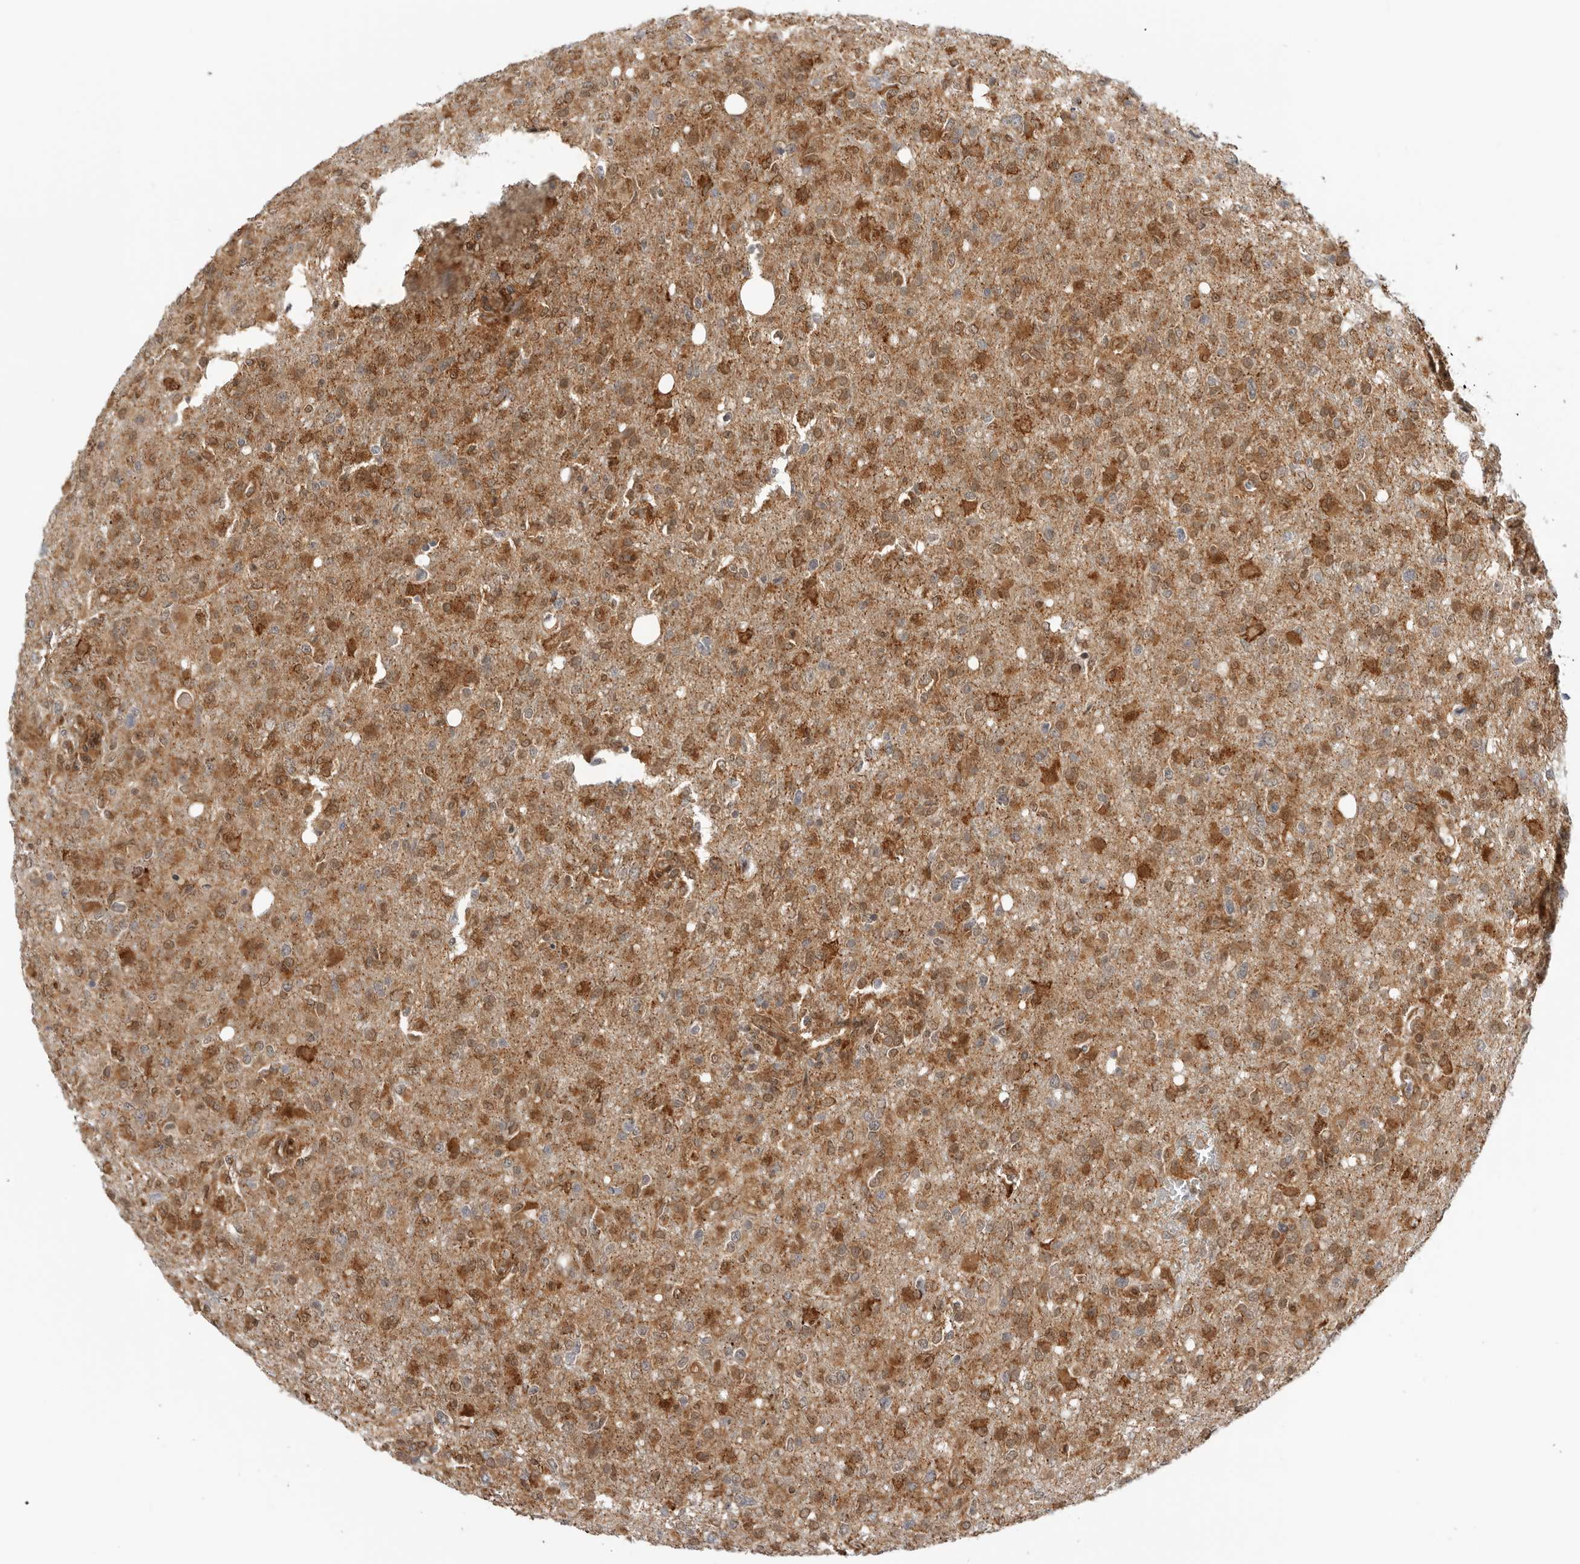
{"staining": {"intensity": "moderate", "quantity": ">75%", "location": "cytoplasmic/membranous,nuclear"}, "tissue": "glioma", "cell_type": "Tumor cells", "image_type": "cancer", "snomed": [{"axis": "morphology", "description": "Glioma, malignant, High grade"}, {"axis": "topography", "description": "Brain"}], "caption": "Human glioma stained for a protein (brown) demonstrates moderate cytoplasmic/membranous and nuclear positive positivity in approximately >75% of tumor cells.", "gene": "DCAF8", "patient": {"sex": "female", "age": 57}}